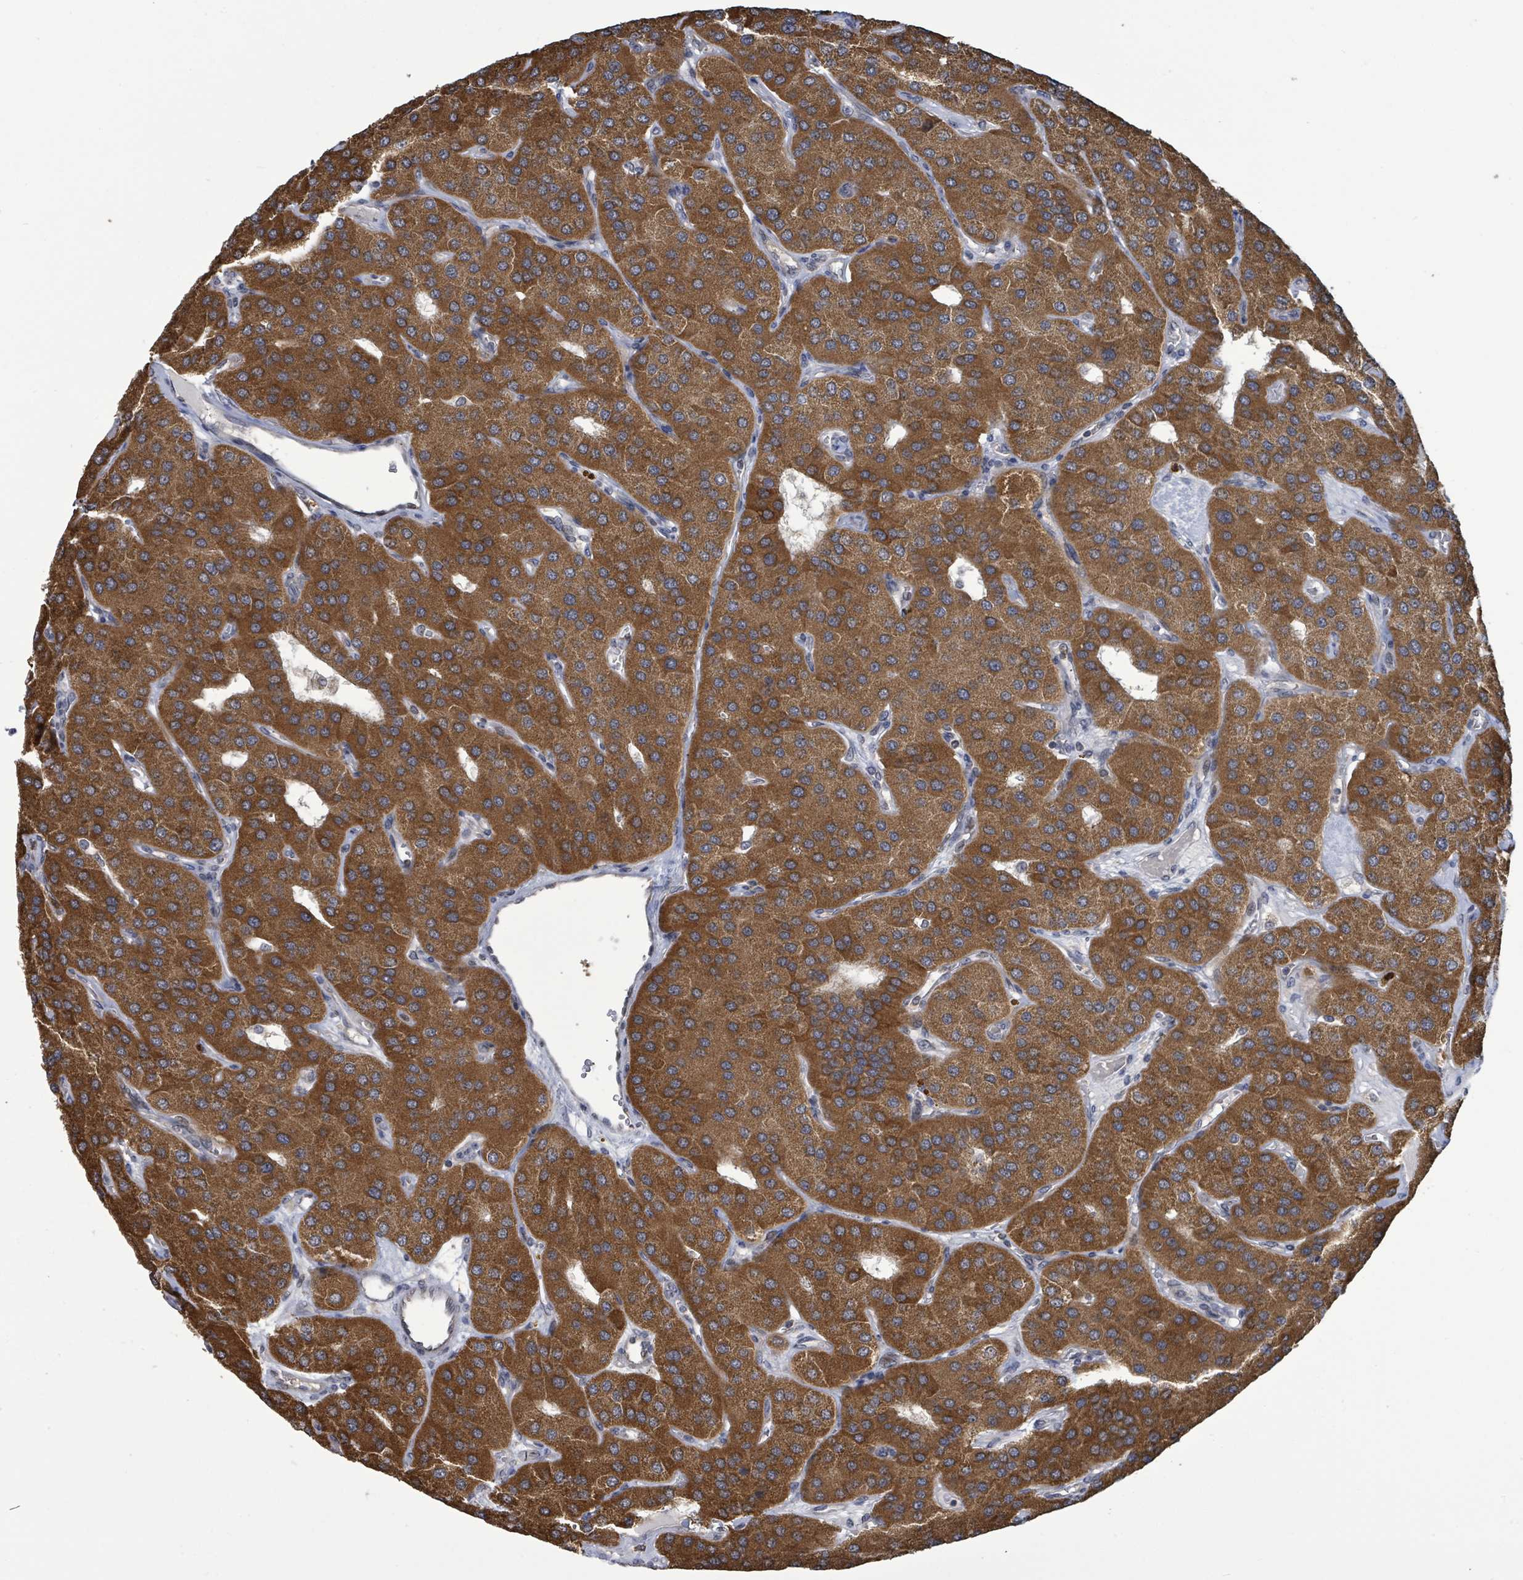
{"staining": {"intensity": "strong", "quantity": ">75%", "location": "cytoplasmic/membranous"}, "tissue": "parathyroid gland", "cell_type": "Glandular cells", "image_type": "normal", "snomed": [{"axis": "morphology", "description": "Normal tissue, NOS"}, {"axis": "morphology", "description": "Adenoma, NOS"}, {"axis": "topography", "description": "Parathyroid gland"}], "caption": "Parathyroid gland stained with immunohistochemistry (IHC) shows strong cytoplasmic/membranous expression in about >75% of glandular cells. Using DAB (3,3'-diaminobenzidine) (brown) and hematoxylin (blue) stains, captured at high magnification using brightfield microscopy.", "gene": "COQ6", "patient": {"sex": "female", "age": 86}}